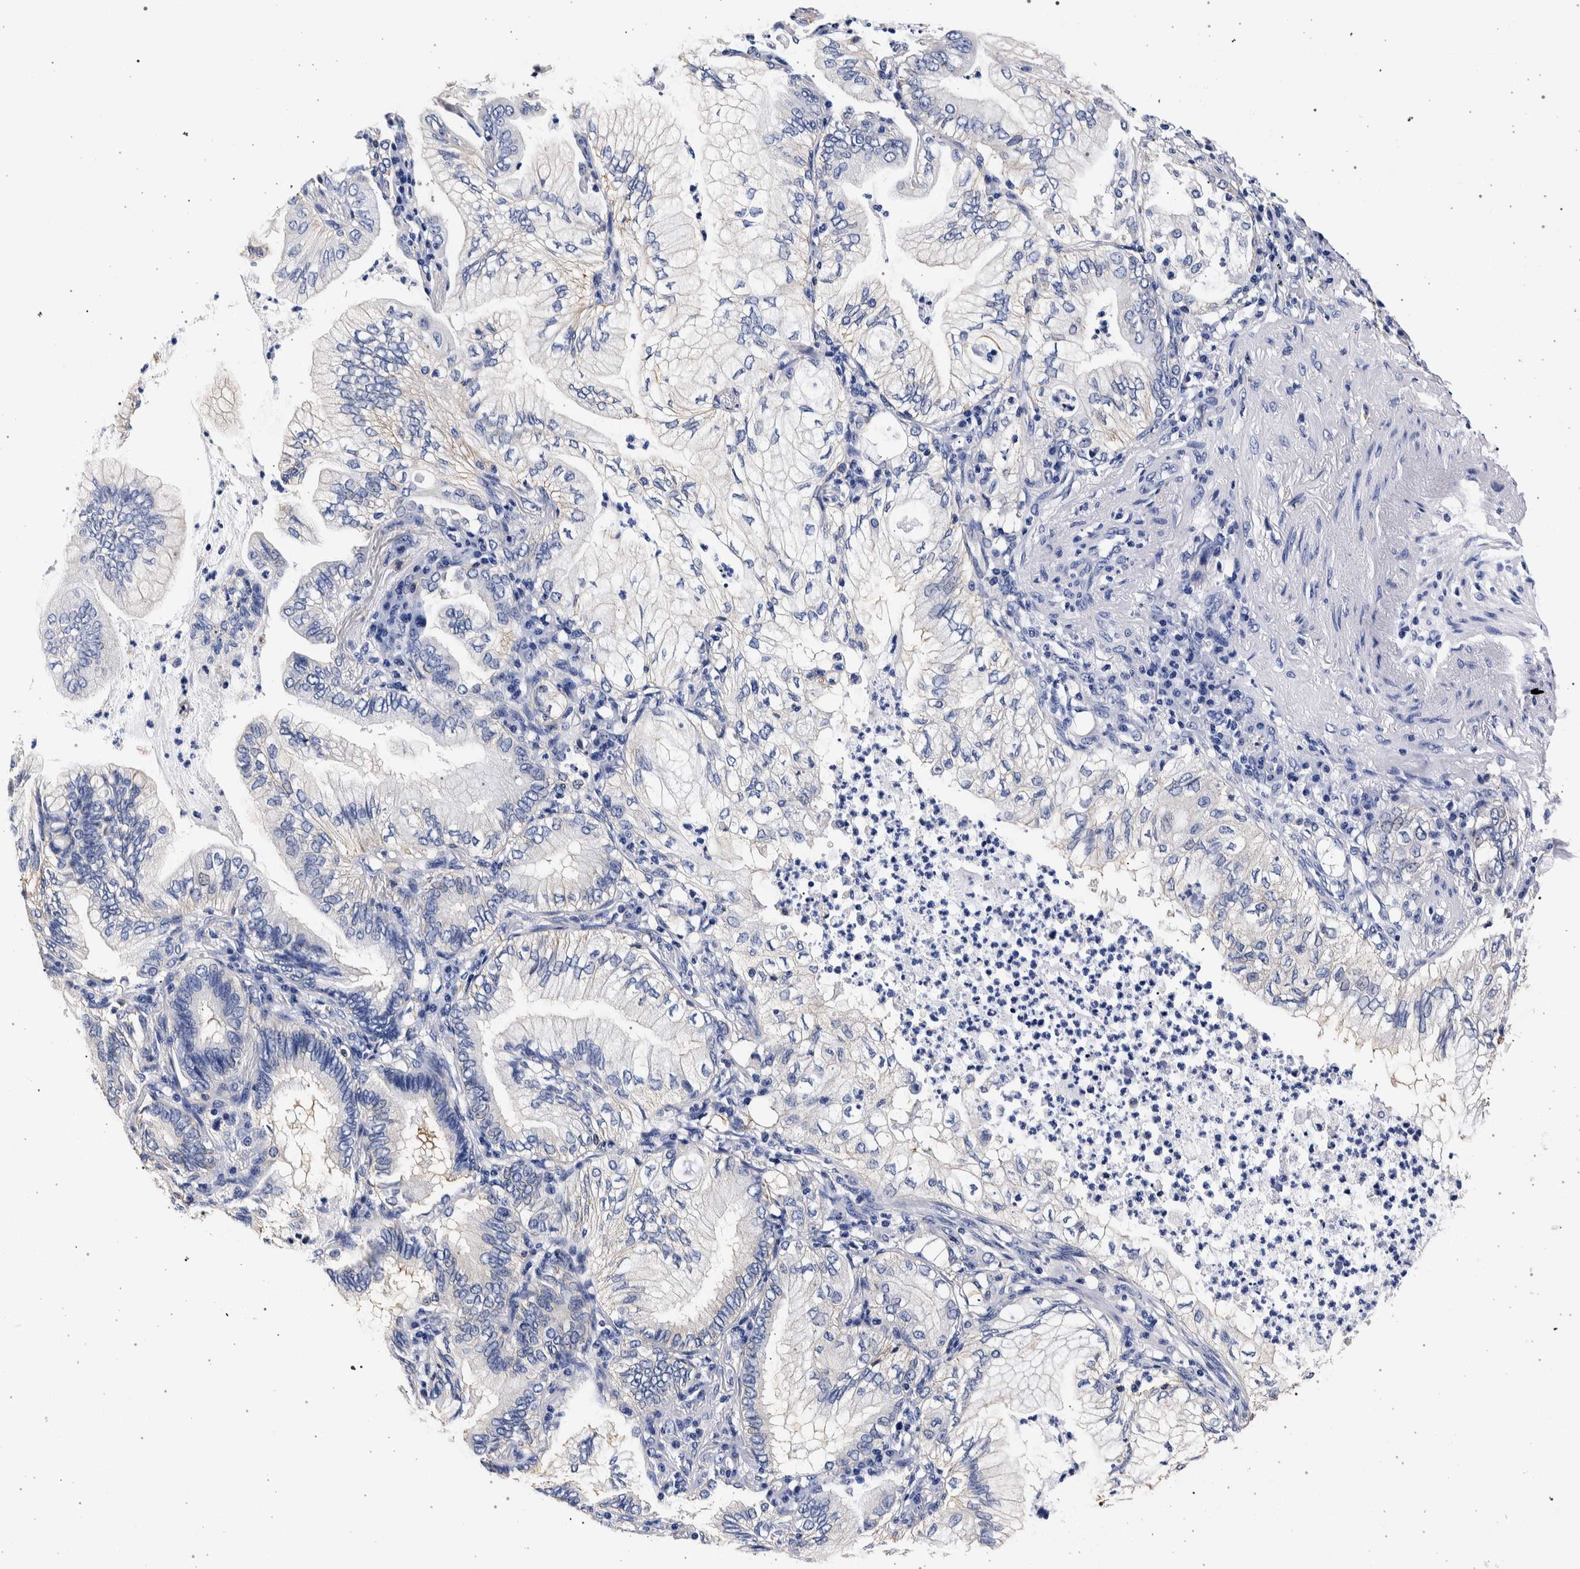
{"staining": {"intensity": "negative", "quantity": "none", "location": "none"}, "tissue": "lung cancer", "cell_type": "Tumor cells", "image_type": "cancer", "snomed": [{"axis": "morphology", "description": "Adenocarcinoma, NOS"}, {"axis": "topography", "description": "Lung"}], "caption": "A photomicrograph of lung cancer stained for a protein exhibits no brown staining in tumor cells. Brightfield microscopy of IHC stained with DAB (3,3'-diaminobenzidine) (brown) and hematoxylin (blue), captured at high magnification.", "gene": "NIBAN2", "patient": {"sex": "female", "age": 70}}